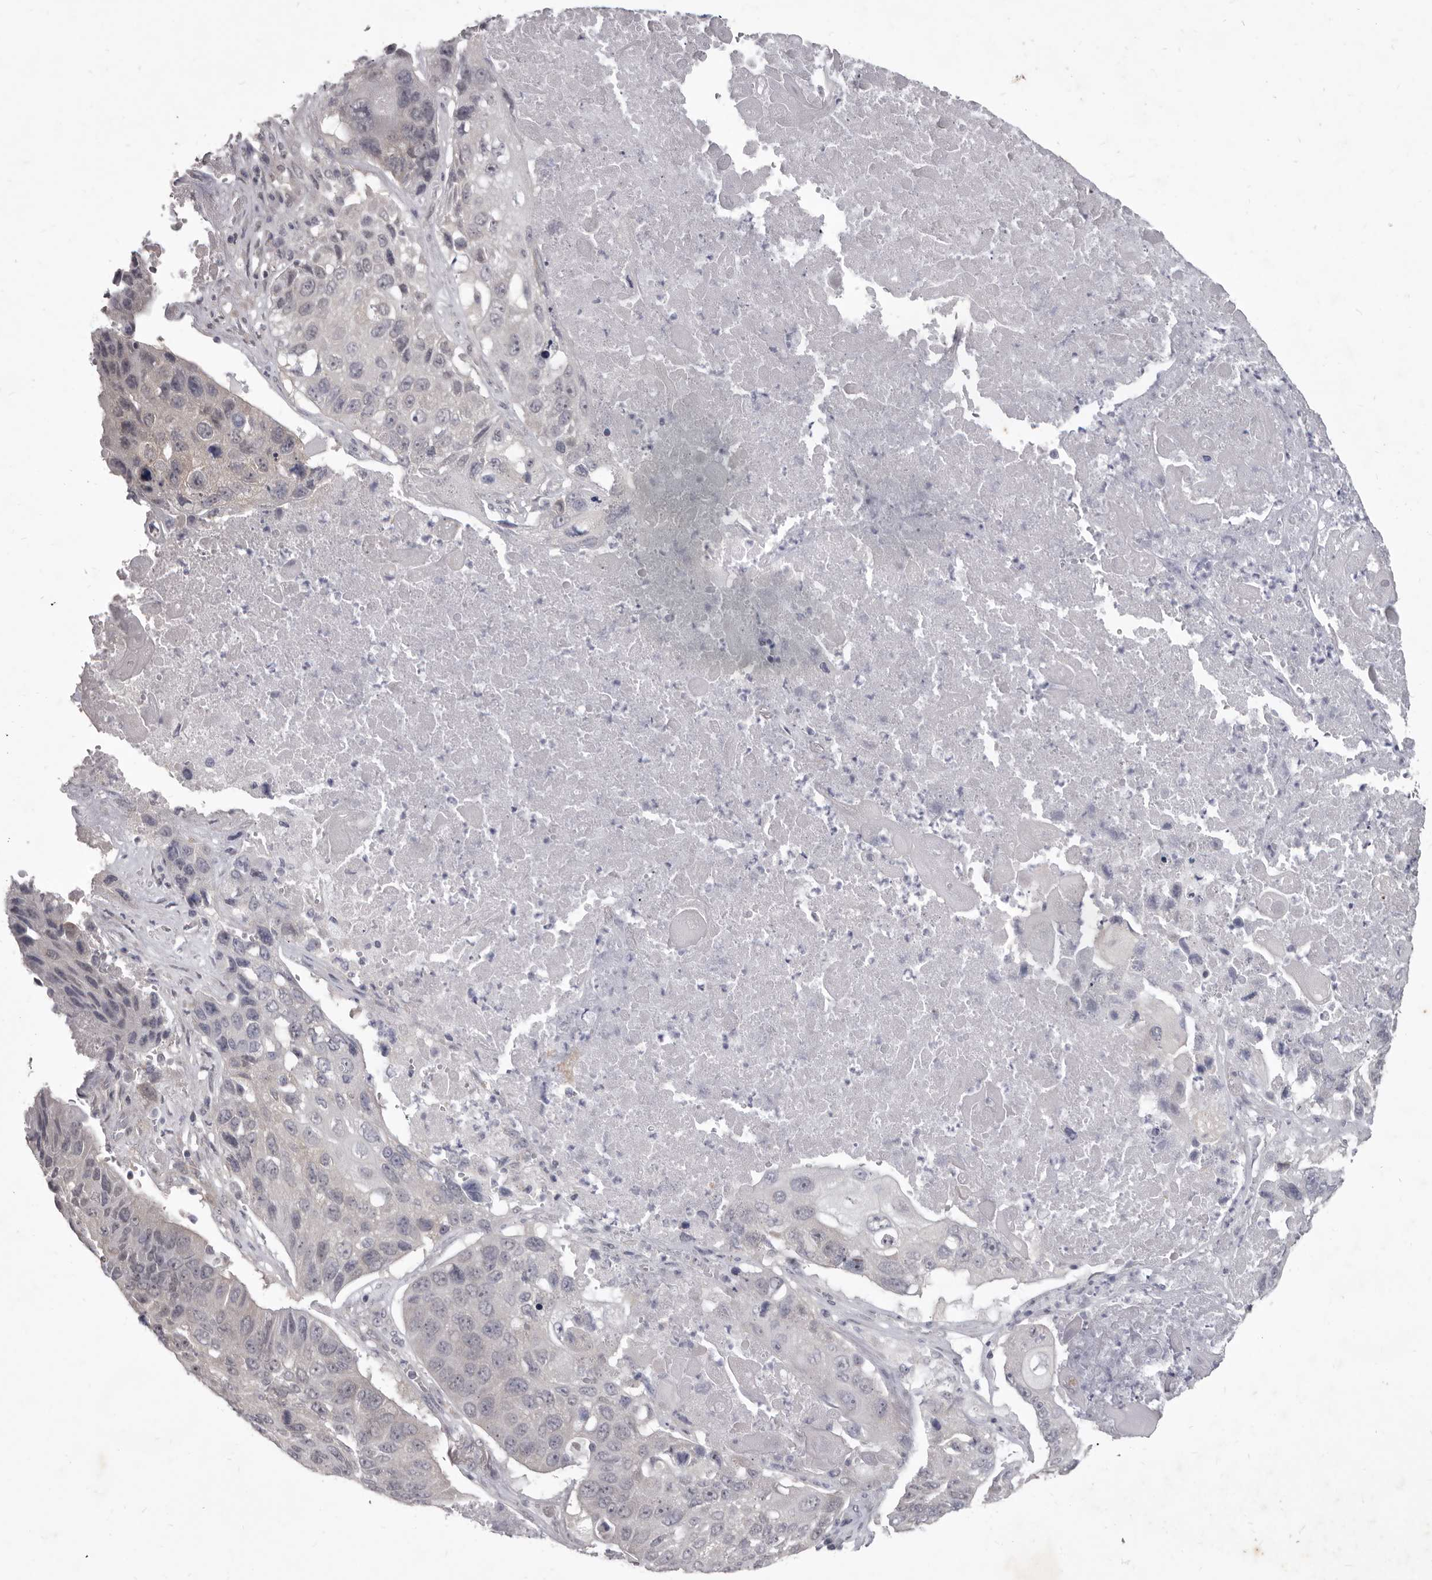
{"staining": {"intensity": "negative", "quantity": "none", "location": "none"}, "tissue": "lung cancer", "cell_type": "Tumor cells", "image_type": "cancer", "snomed": [{"axis": "morphology", "description": "Squamous cell carcinoma, NOS"}, {"axis": "topography", "description": "Lung"}], "caption": "The IHC micrograph has no significant expression in tumor cells of lung squamous cell carcinoma tissue.", "gene": "GSK3B", "patient": {"sex": "male", "age": 61}}